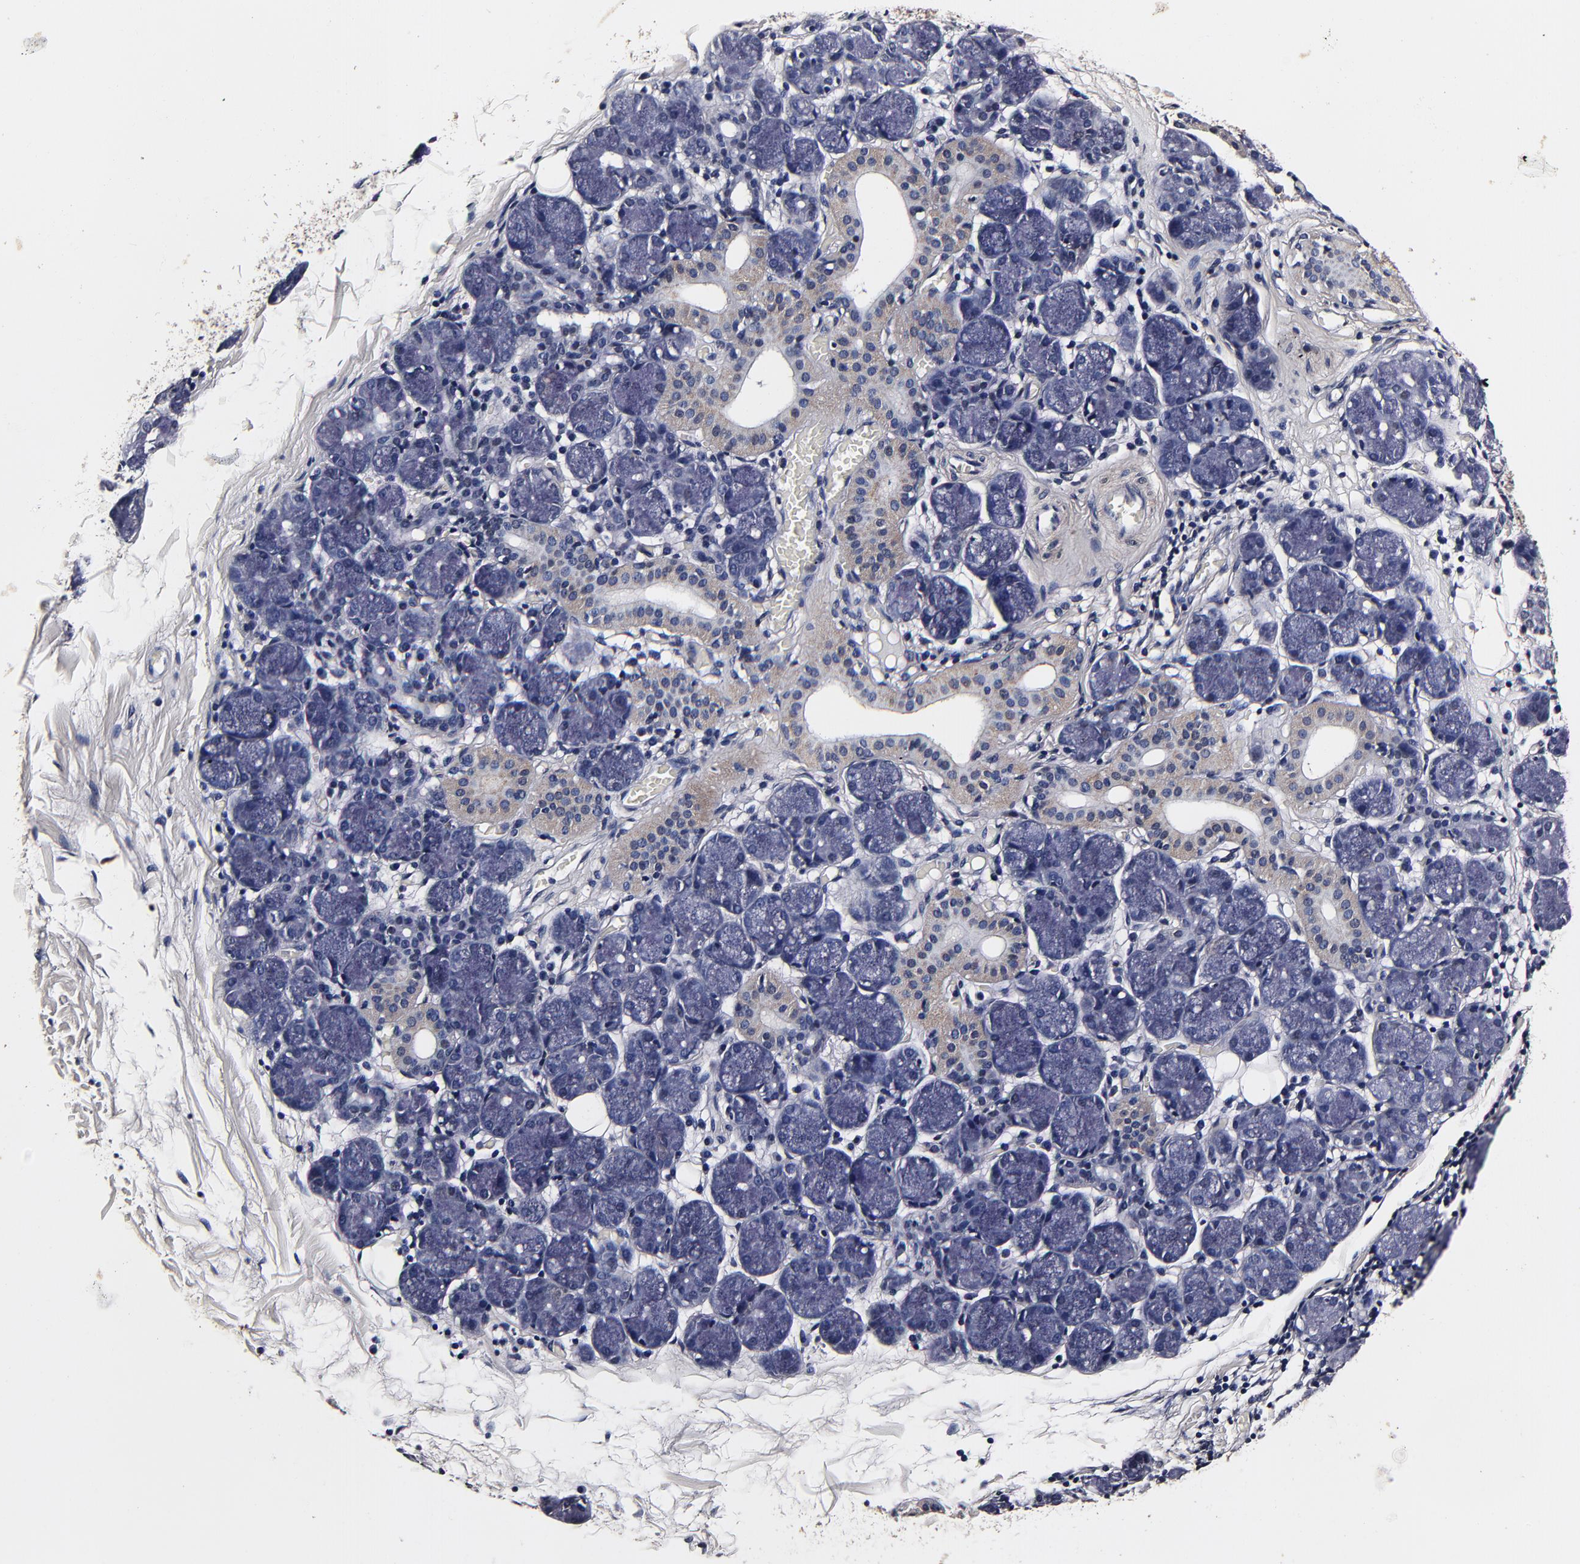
{"staining": {"intensity": "negative", "quantity": "none", "location": "none"}, "tissue": "salivary gland", "cell_type": "Glandular cells", "image_type": "normal", "snomed": [{"axis": "morphology", "description": "Normal tissue, NOS"}, {"axis": "topography", "description": "Salivary gland"}], "caption": "DAB immunohistochemical staining of benign salivary gland demonstrates no significant positivity in glandular cells.", "gene": "MMP15", "patient": {"sex": "female", "age": 24}}